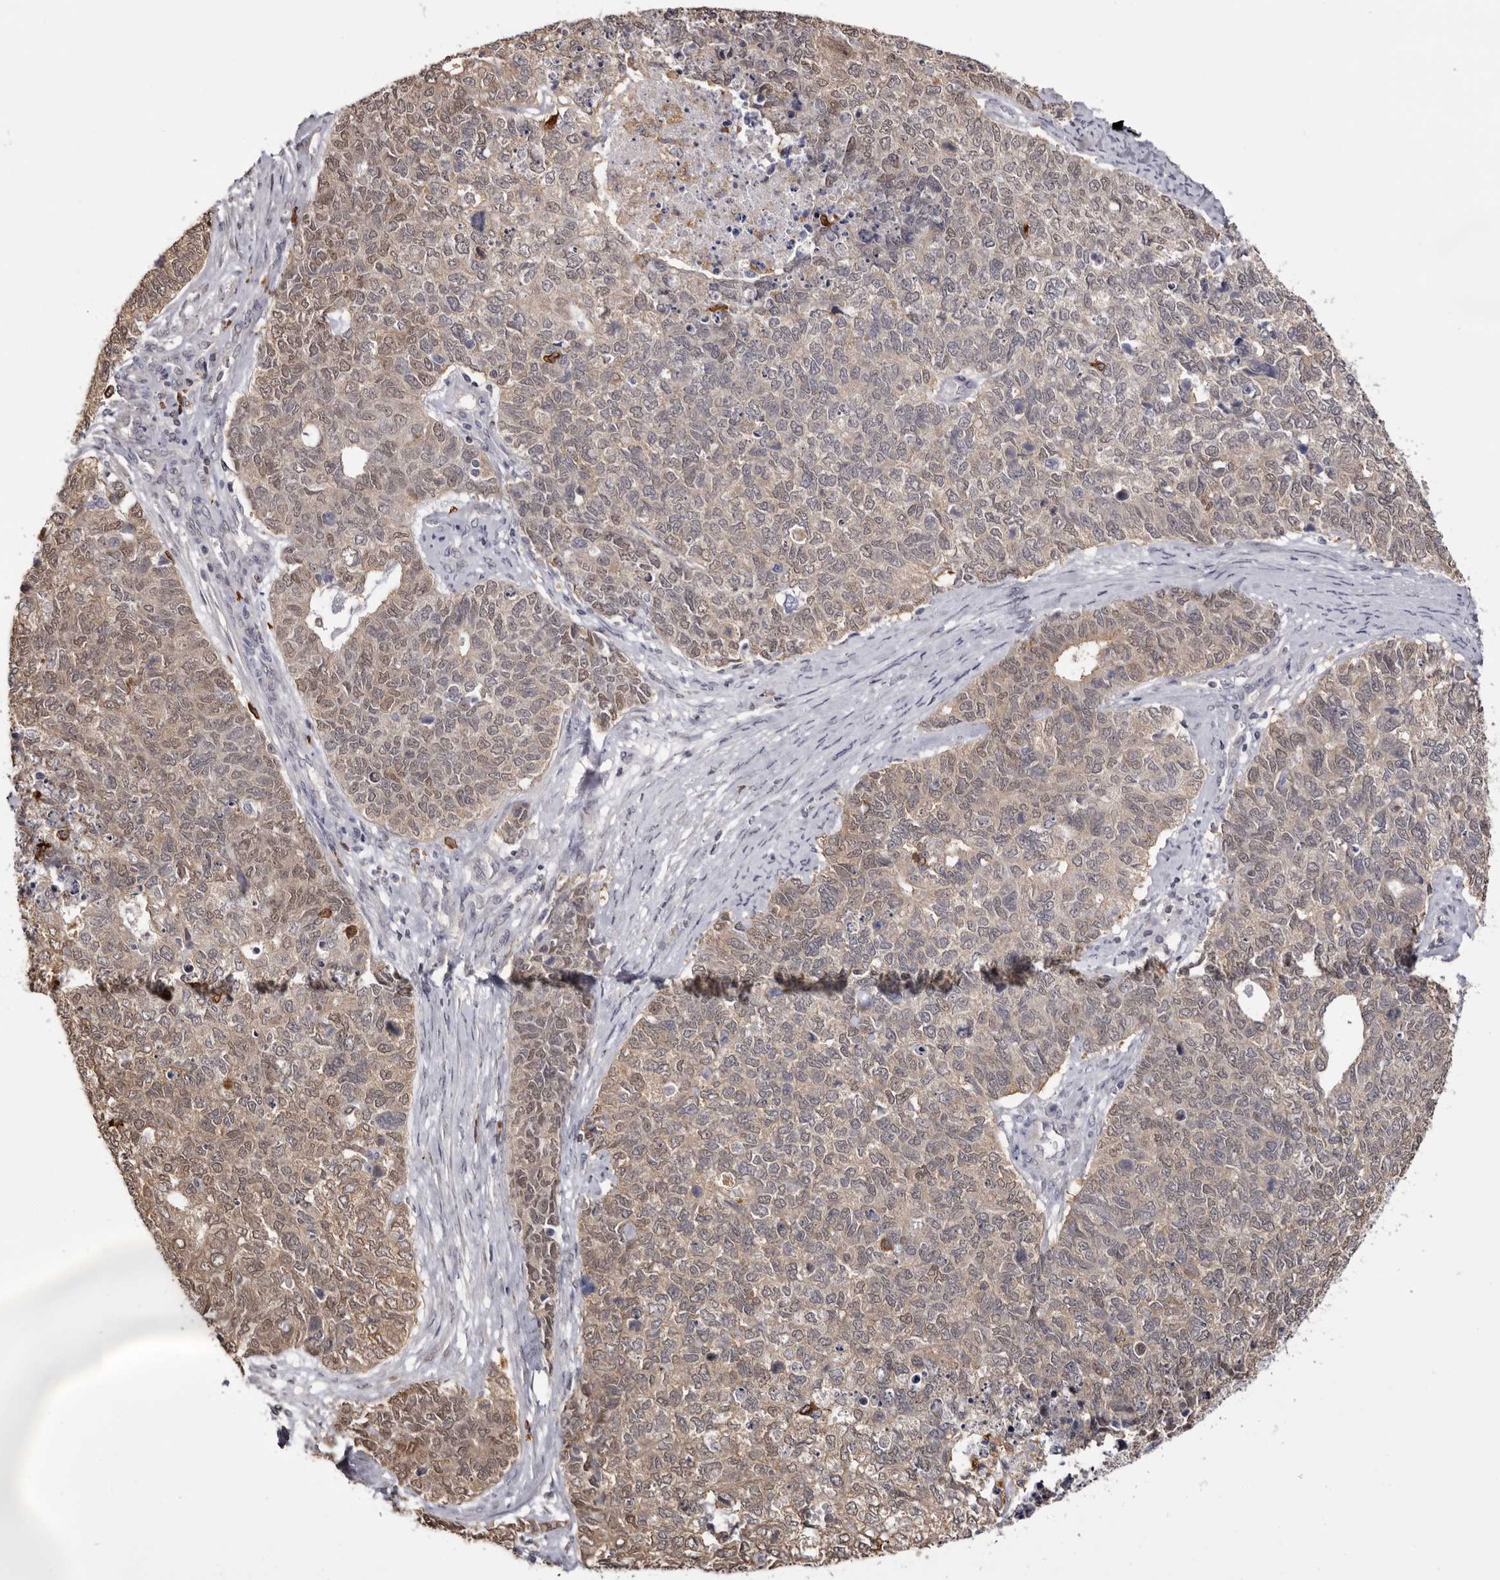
{"staining": {"intensity": "moderate", "quantity": "25%-75%", "location": "cytoplasmic/membranous"}, "tissue": "cervical cancer", "cell_type": "Tumor cells", "image_type": "cancer", "snomed": [{"axis": "morphology", "description": "Squamous cell carcinoma, NOS"}, {"axis": "topography", "description": "Cervix"}], "caption": "This photomicrograph exhibits immunohistochemistry staining of human cervical cancer, with medium moderate cytoplasmic/membranous positivity in about 25%-75% of tumor cells.", "gene": "TNNI1", "patient": {"sex": "female", "age": 63}}